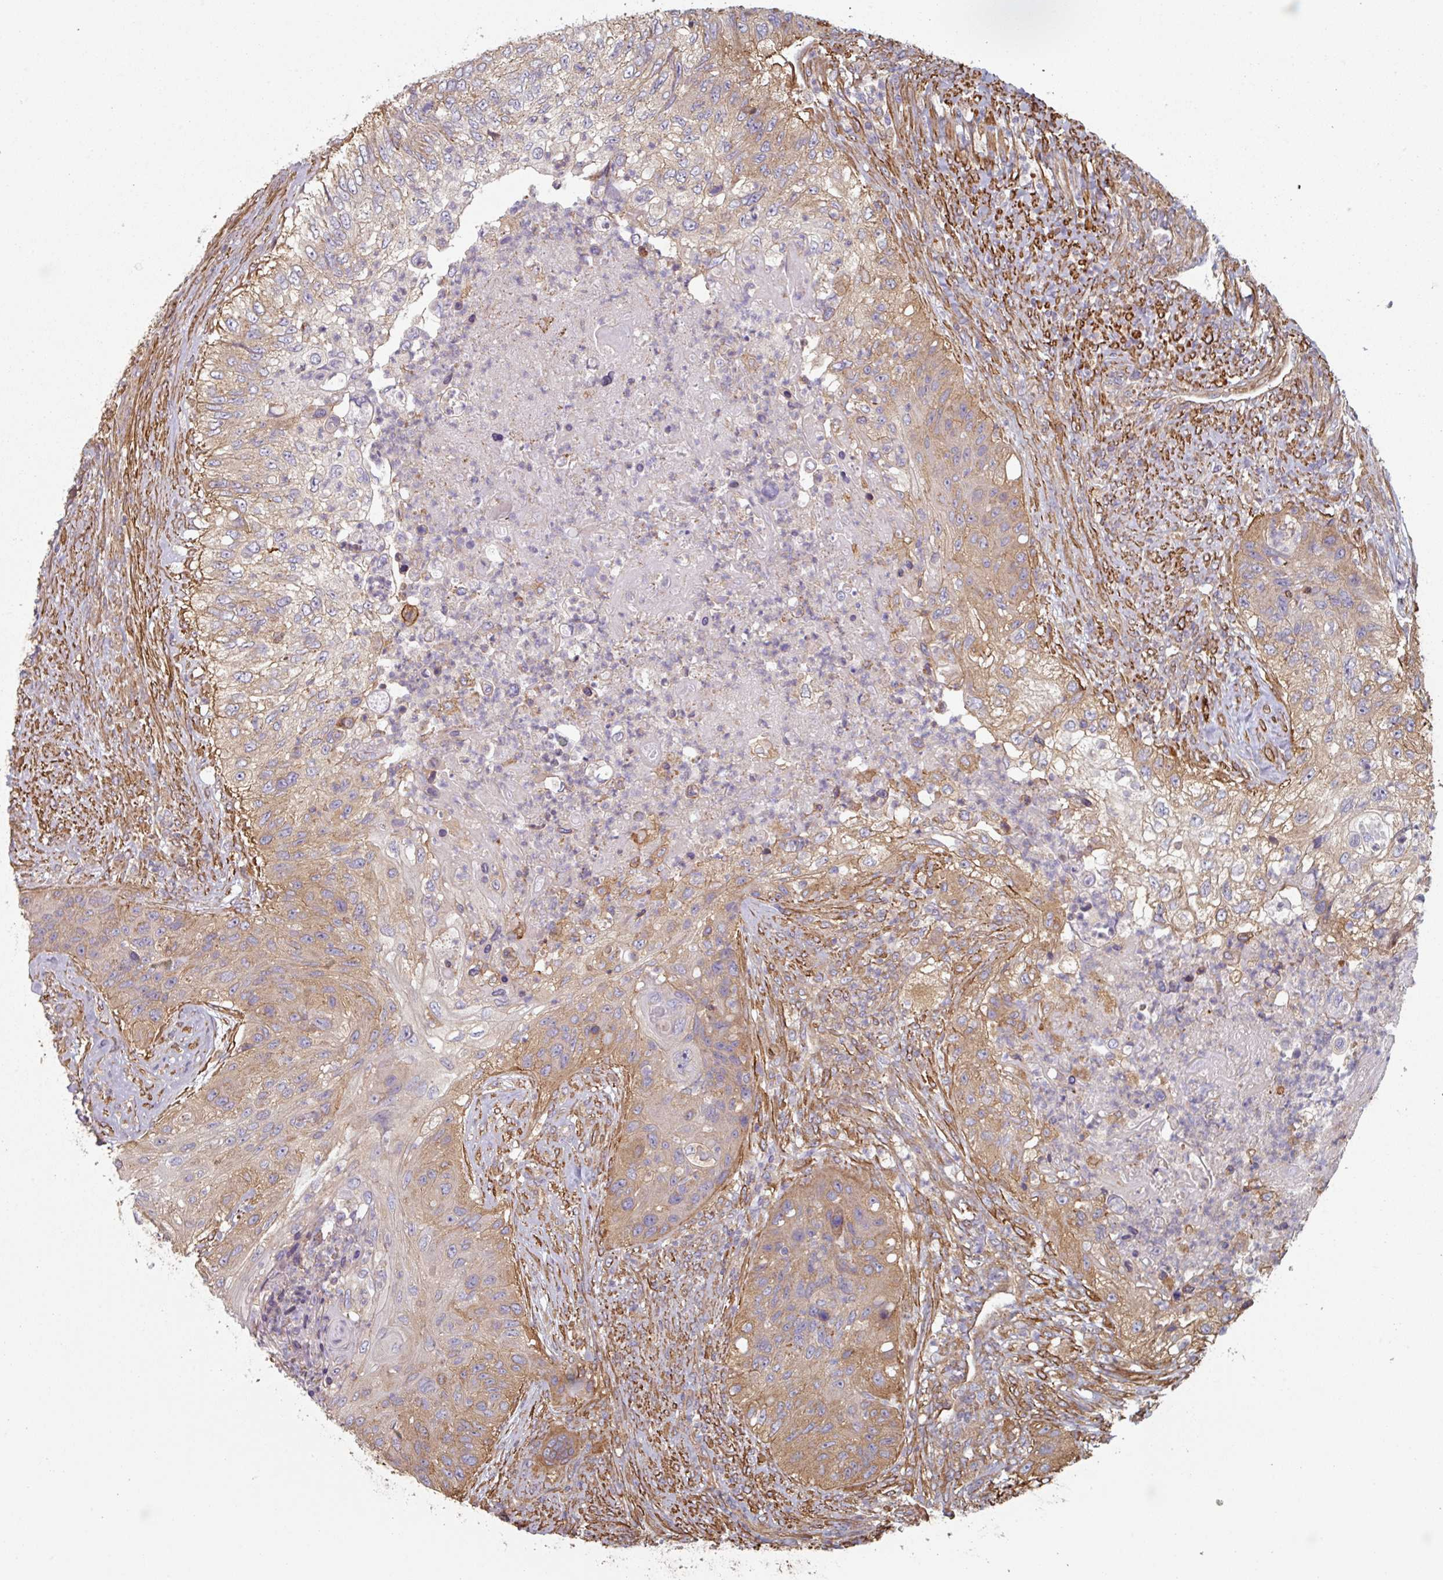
{"staining": {"intensity": "moderate", "quantity": "25%-75%", "location": "cytoplasmic/membranous"}, "tissue": "urothelial cancer", "cell_type": "Tumor cells", "image_type": "cancer", "snomed": [{"axis": "morphology", "description": "Urothelial carcinoma, High grade"}, {"axis": "topography", "description": "Urinary bladder"}], "caption": "Immunohistochemical staining of urothelial carcinoma (high-grade) shows medium levels of moderate cytoplasmic/membranous expression in about 25%-75% of tumor cells. (IHC, brightfield microscopy, high magnification).", "gene": "GSTA4", "patient": {"sex": "female", "age": 60}}